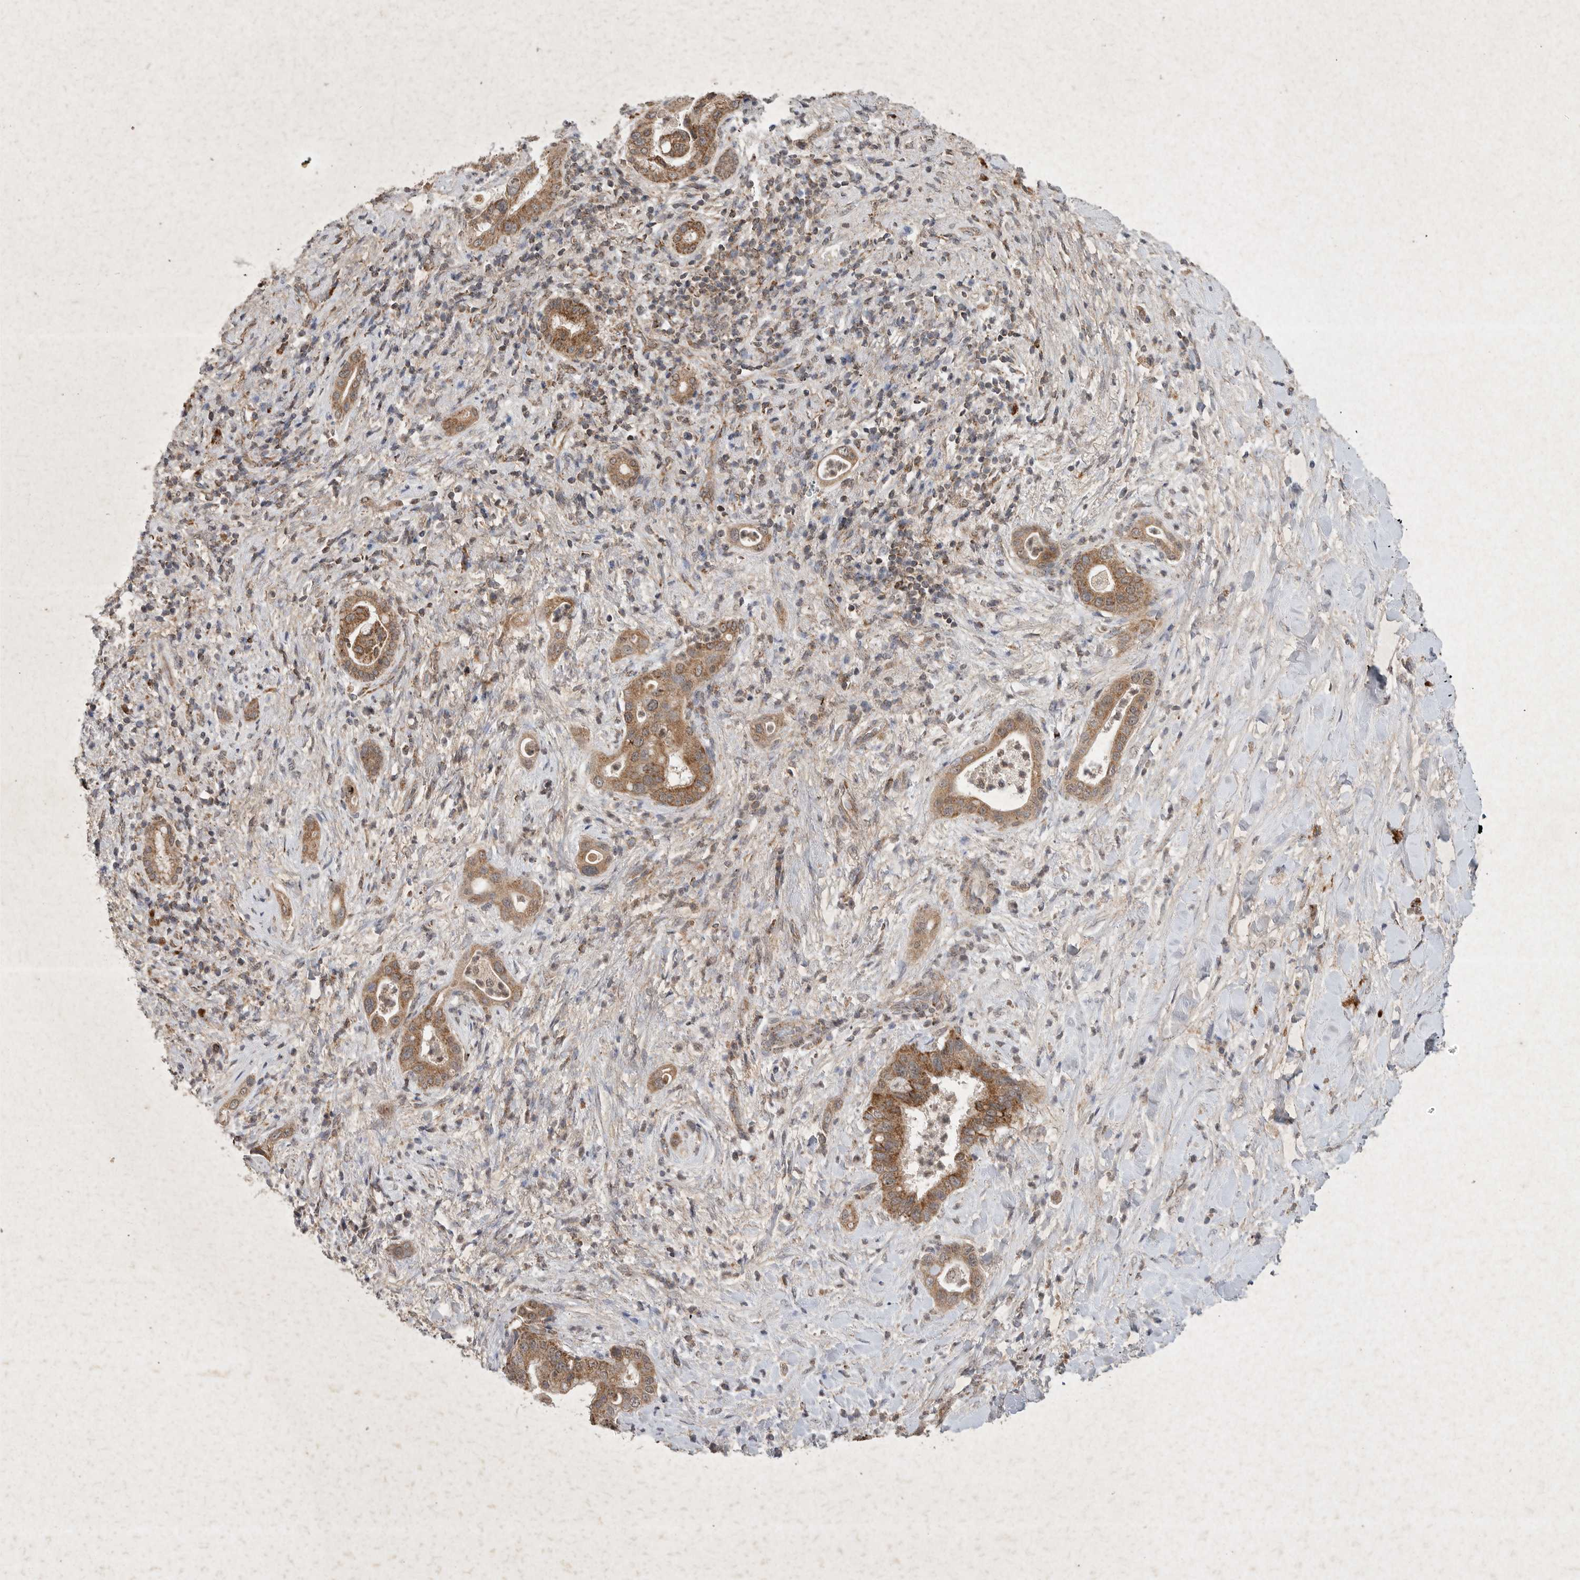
{"staining": {"intensity": "moderate", "quantity": ">75%", "location": "cytoplasmic/membranous"}, "tissue": "liver cancer", "cell_type": "Tumor cells", "image_type": "cancer", "snomed": [{"axis": "morphology", "description": "Cholangiocarcinoma"}, {"axis": "topography", "description": "Liver"}], "caption": "Immunohistochemical staining of human liver cancer displays medium levels of moderate cytoplasmic/membranous protein staining in approximately >75% of tumor cells.", "gene": "DDR1", "patient": {"sex": "female", "age": 54}}